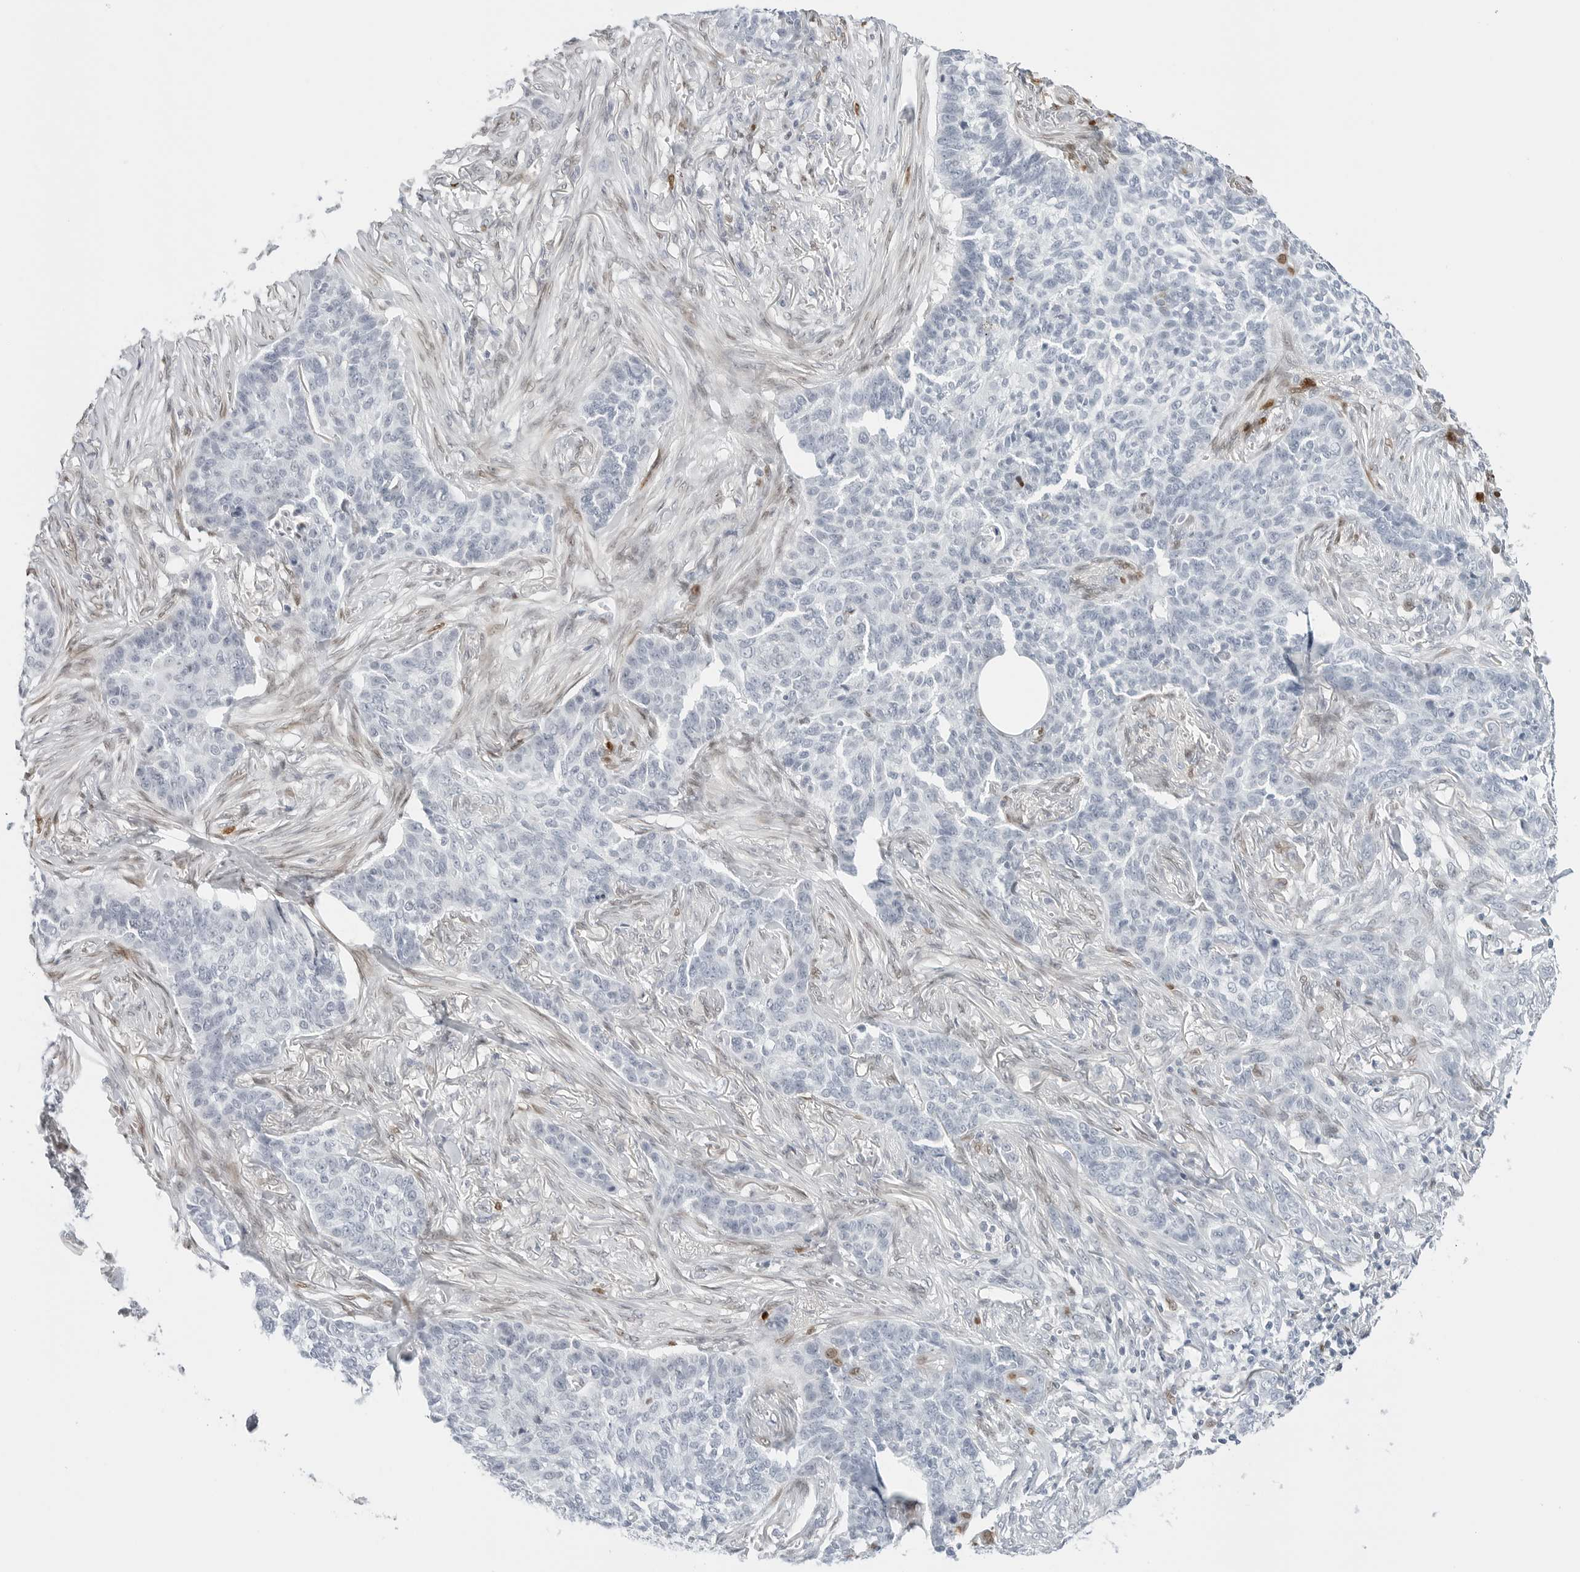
{"staining": {"intensity": "negative", "quantity": "none", "location": "none"}, "tissue": "skin cancer", "cell_type": "Tumor cells", "image_type": "cancer", "snomed": [{"axis": "morphology", "description": "Basal cell carcinoma"}, {"axis": "topography", "description": "Skin"}], "caption": "DAB (3,3'-diaminobenzidine) immunohistochemical staining of human skin cancer (basal cell carcinoma) exhibits no significant staining in tumor cells.", "gene": "SPIDR", "patient": {"sex": "male", "age": 85}}